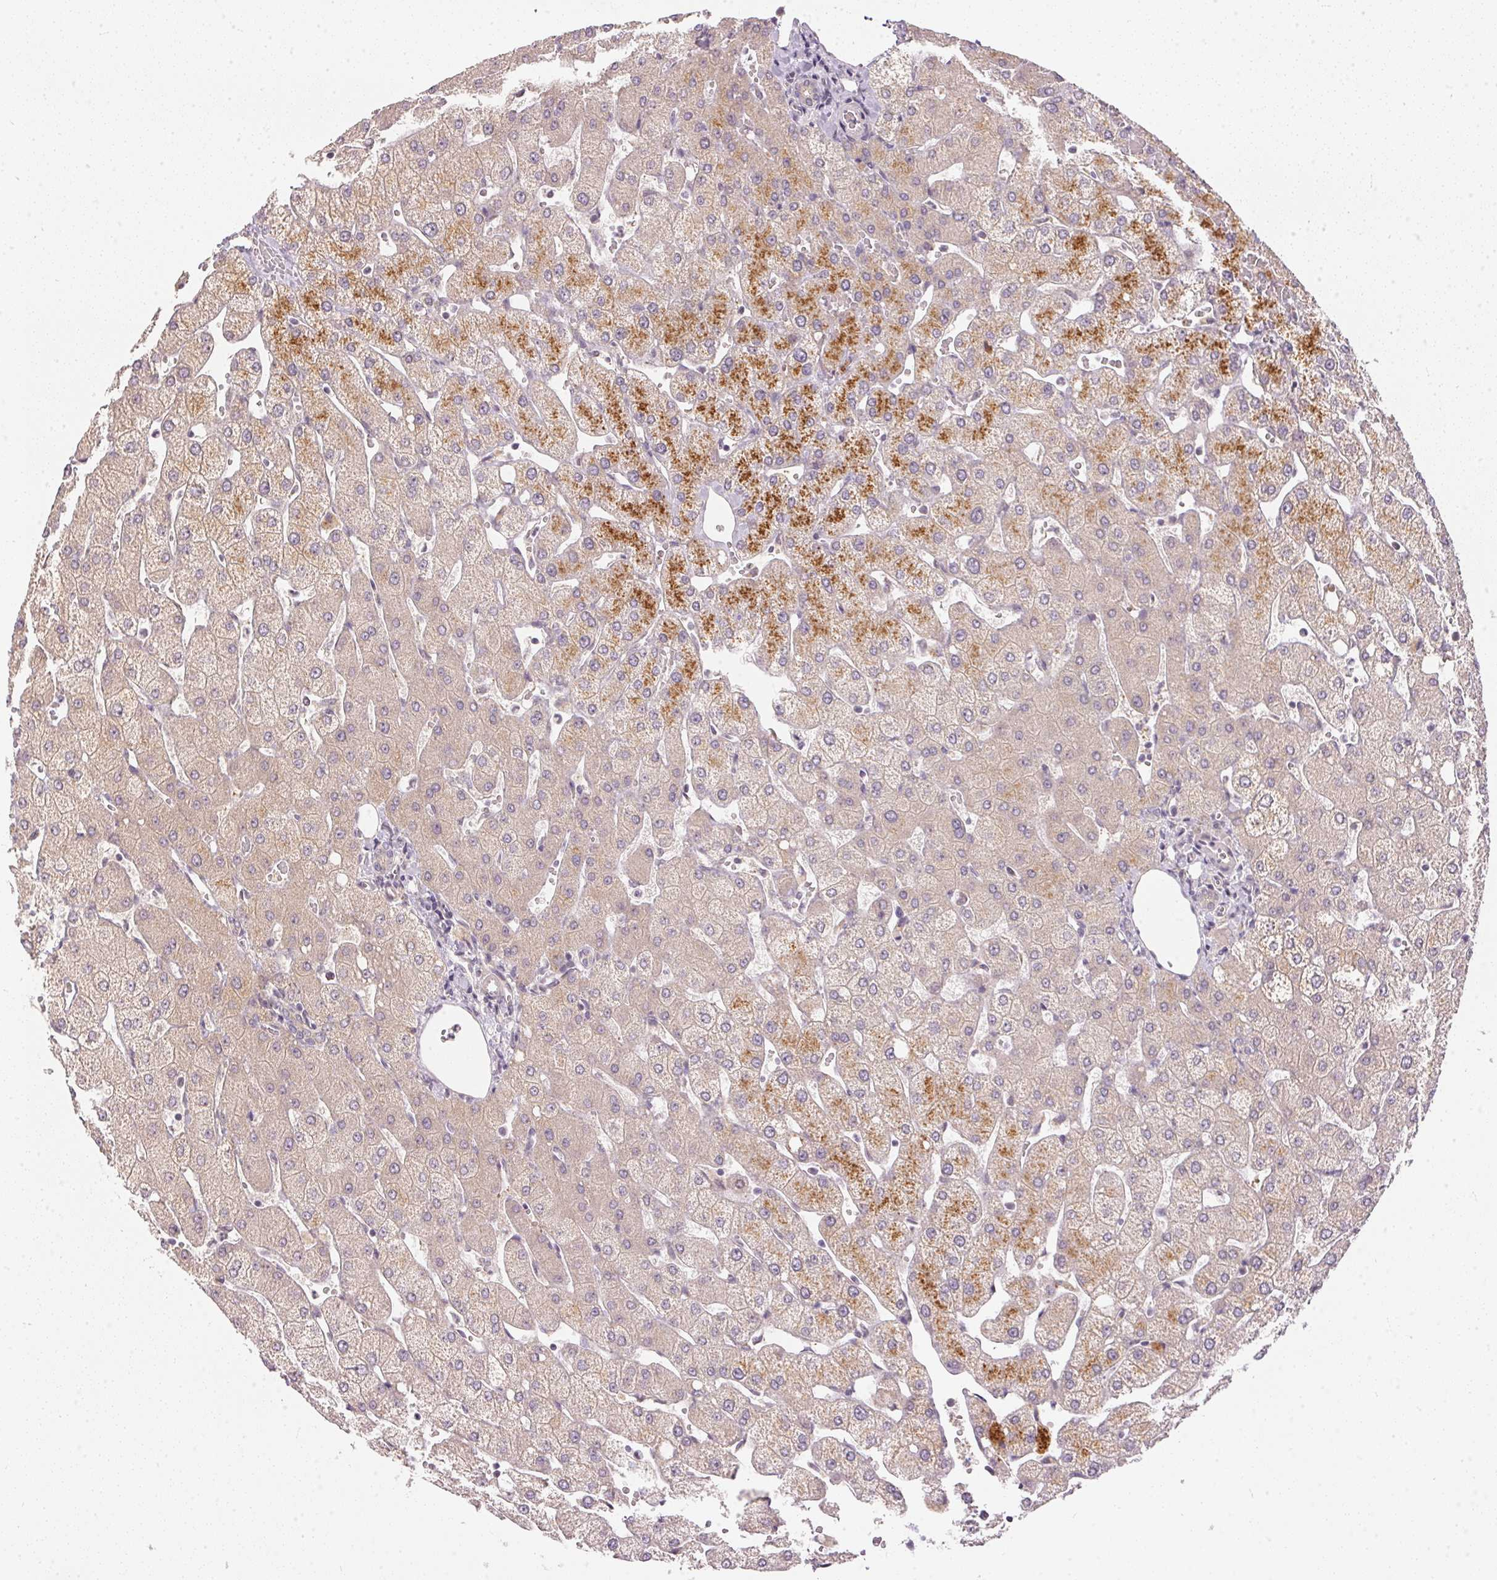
{"staining": {"intensity": "negative", "quantity": "none", "location": "none"}, "tissue": "liver", "cell_type": "Cholangiocytes", "image_type": "normal", "snomed": [{"axis": "morphology", "description": "Normal tissue, NOS"}, {"axis": "topography", "description": "Liver"}], "caption": "High magnification brightfield microscopy of unremarkable liver stained with DAB (3,3'-diaminobenzidine) (brown) and counterstained with hematoxylin (blue): cholangiocytes show no significant expression.", "gene": "TTC23L", "patient": {"sex": "female", "age": 54}}